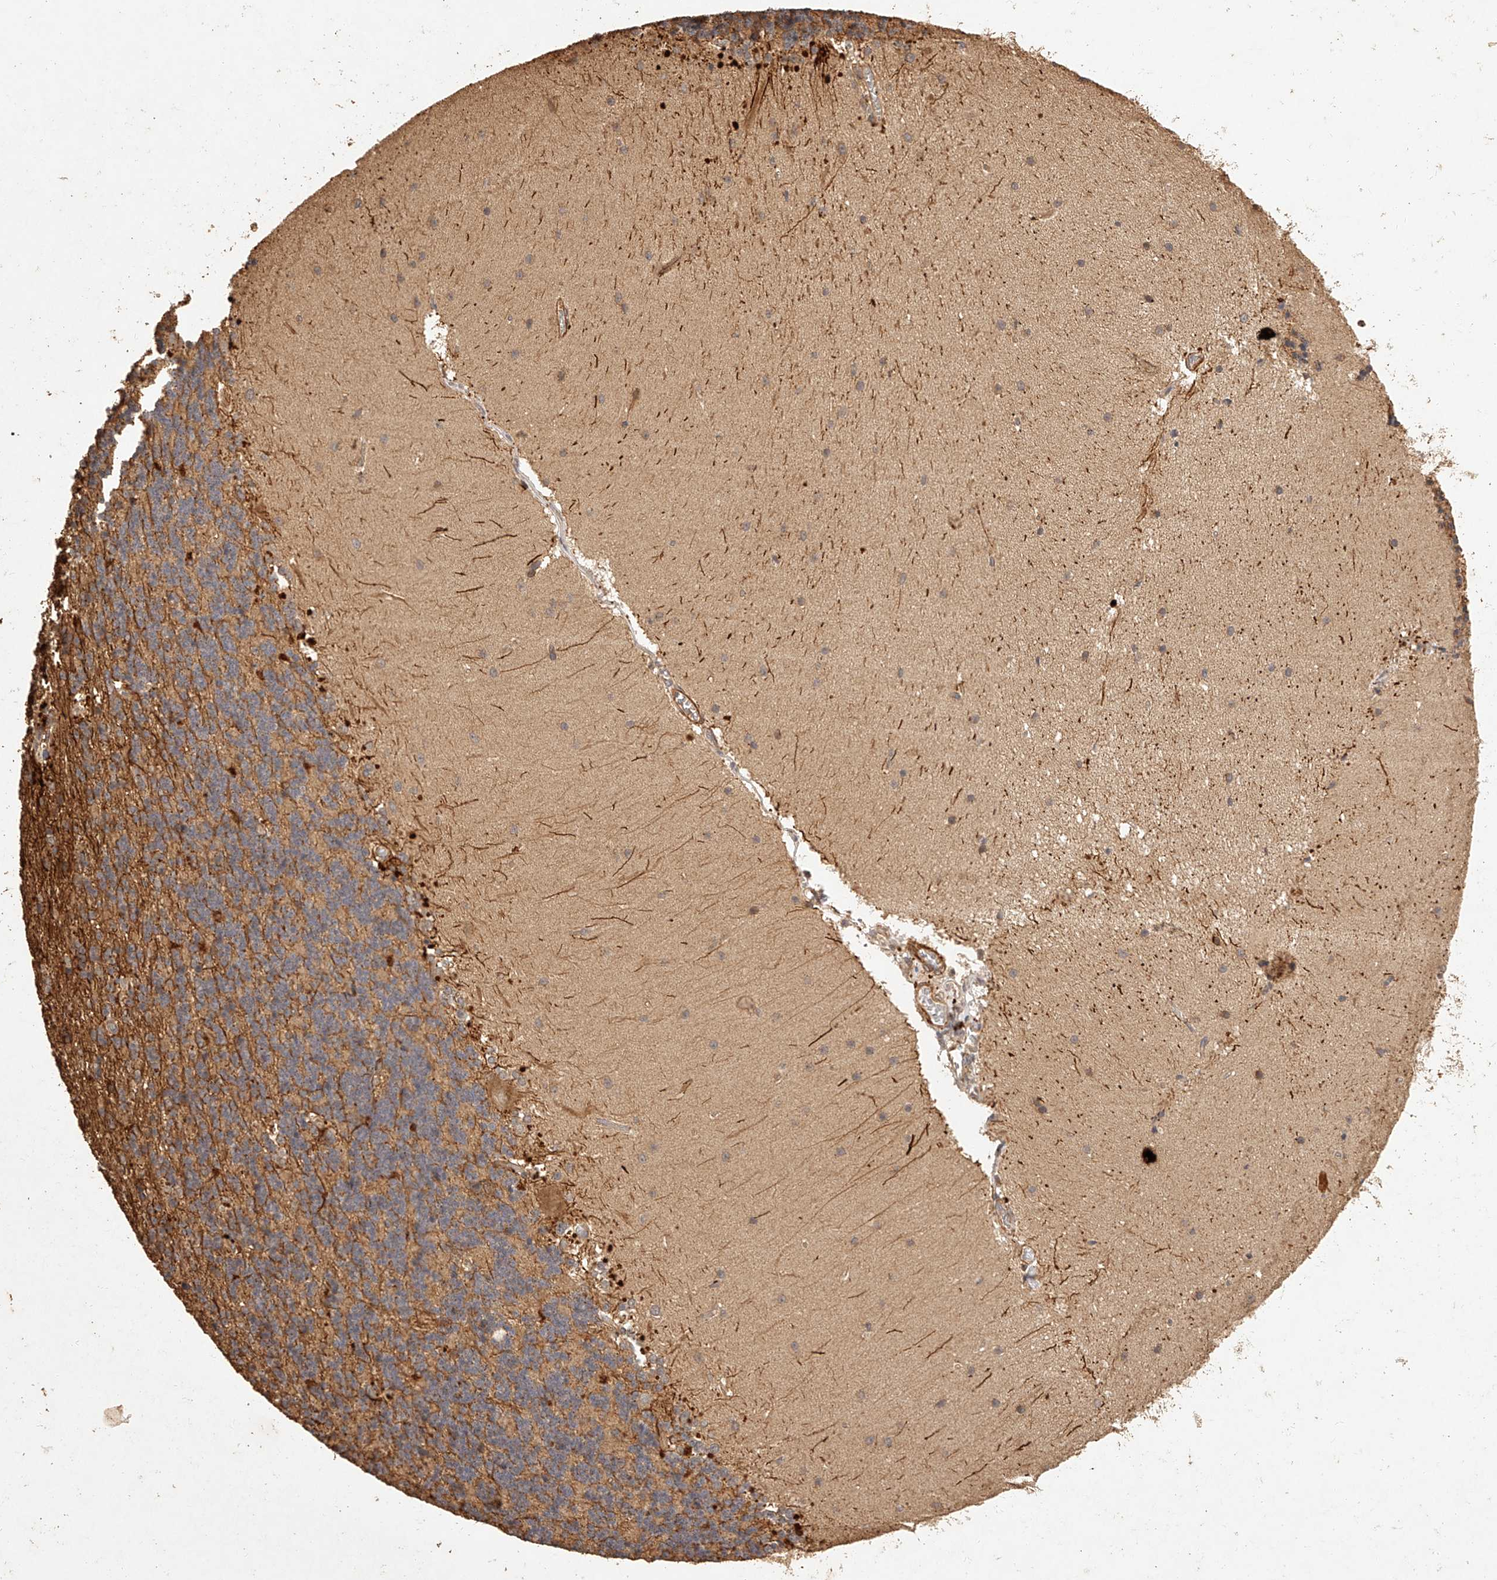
{"staining": {"intensity": "moderate", "quantity": ">75%", "location": "cytoplasmic/membranous"}, "tissue": "cerebellum", "cell_type": "Cells in granular layer", "image_type": "normal", "snomed": [{"axis": "morphology", "description": "Normal tissue, NOS"}, {"axis": "topography", "description": "Cerebellum"}], "caption": "A histopathology image of human cerebellum stained for a protein reveals moderate cytoplasmic/membranous brown staining in cells in granular layer. The protein of interest is shown in brown color, while the nuclei are stained blue.", "gene": "NSMAF", "patient": {"sex": "female", "age": 19}}